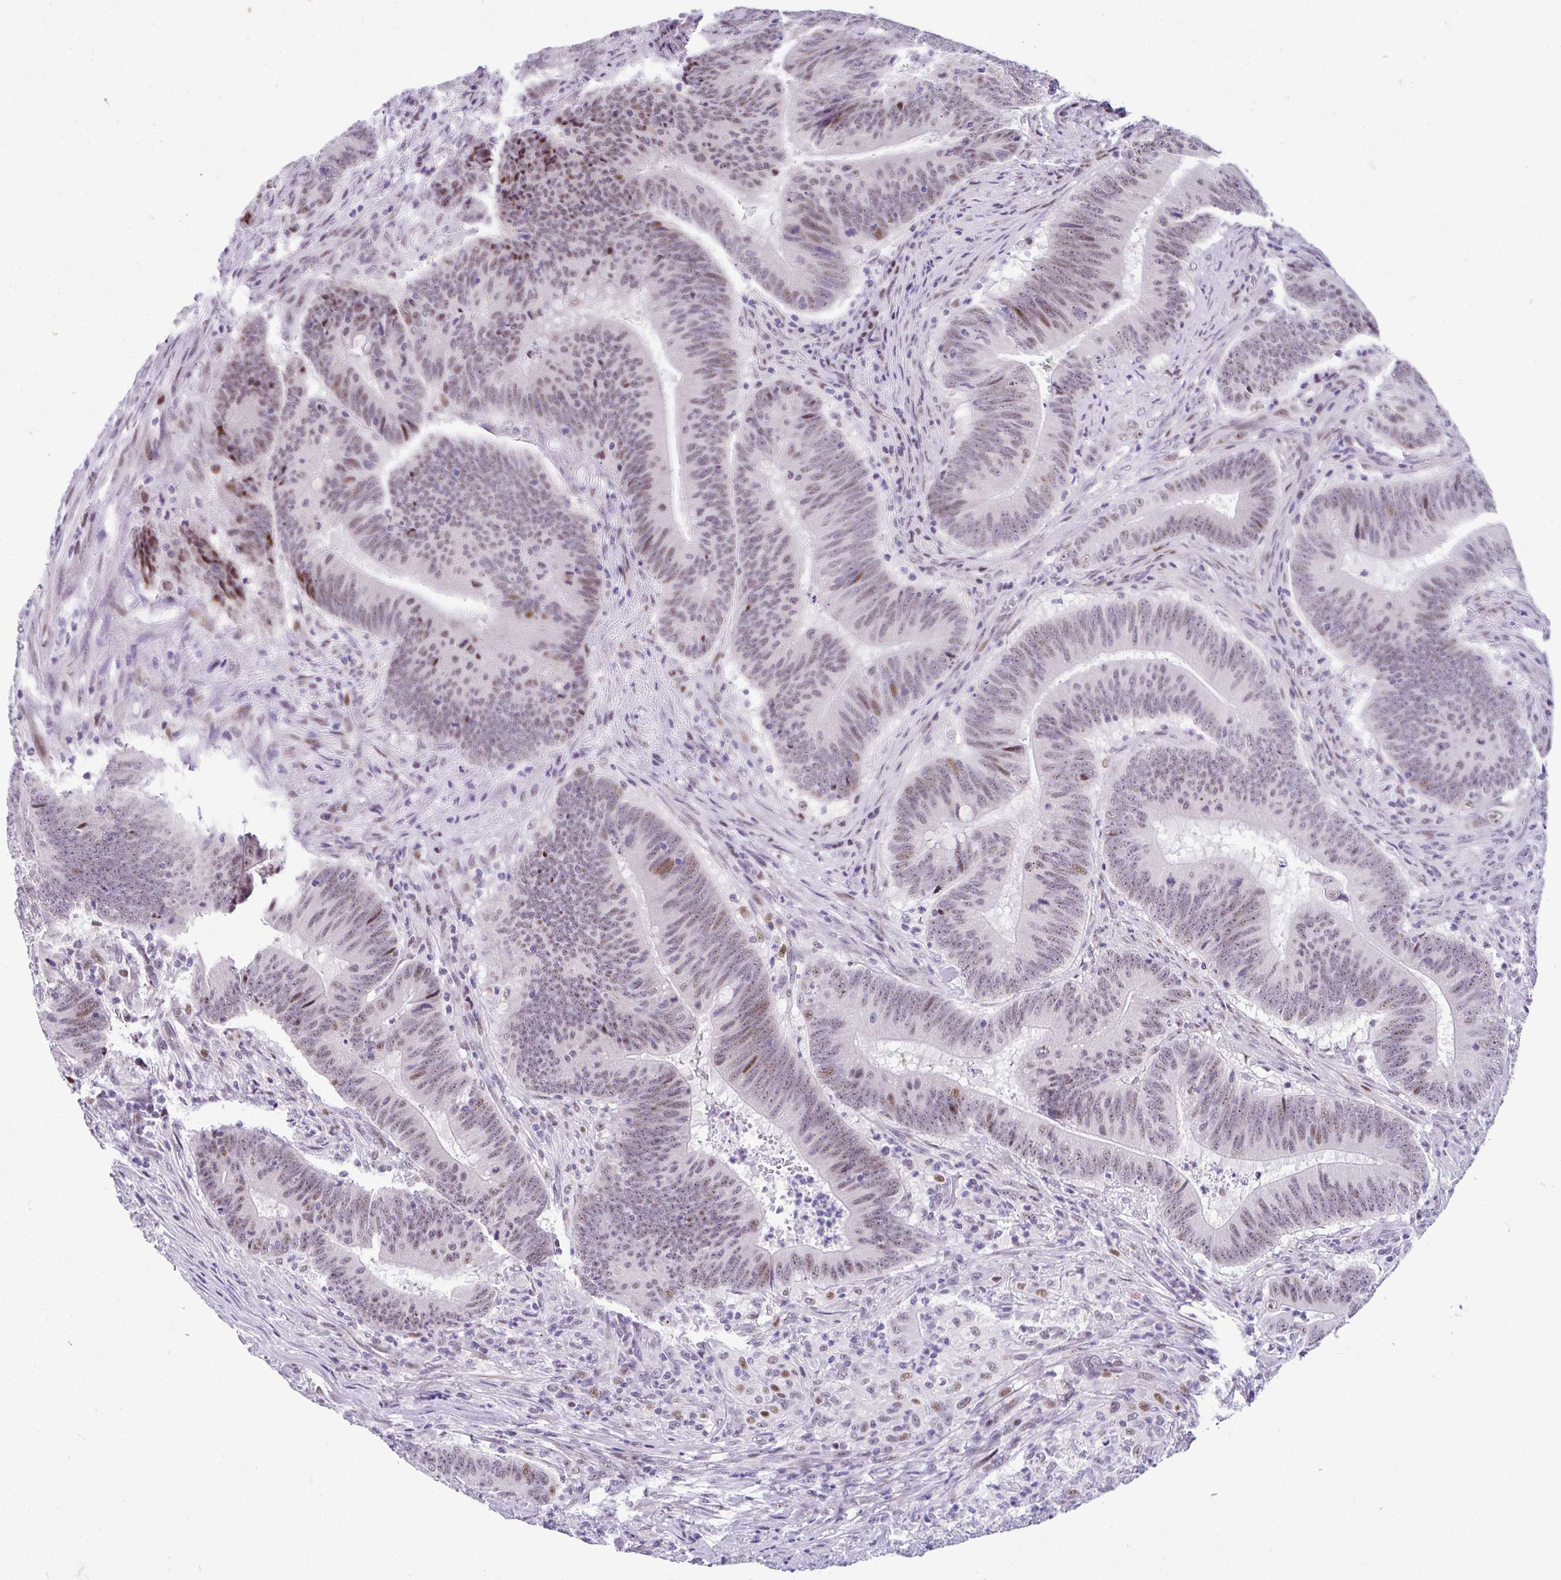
{"staining": {"intensity": "moderate", "quantity": "25%-75%", "location": "nuclear"}, "tissue": "colorectal cancer", "cell_type": "Tumor cells", "image_type": "cancer", "snomed": [{"axis": "morphology", "description": "Adenocarcinoma, NOS"}, {"axis": "topography", "description": "Colon"}], "caption": "The photomicrograph demonstrates immunohistochemical staining of colorectal cancer. There is moderate nuclear positivity is seen in about 25%-75% of tumor cells.", "gene": "NR1D2", "patient": {"sex": "female", "age": 87}}